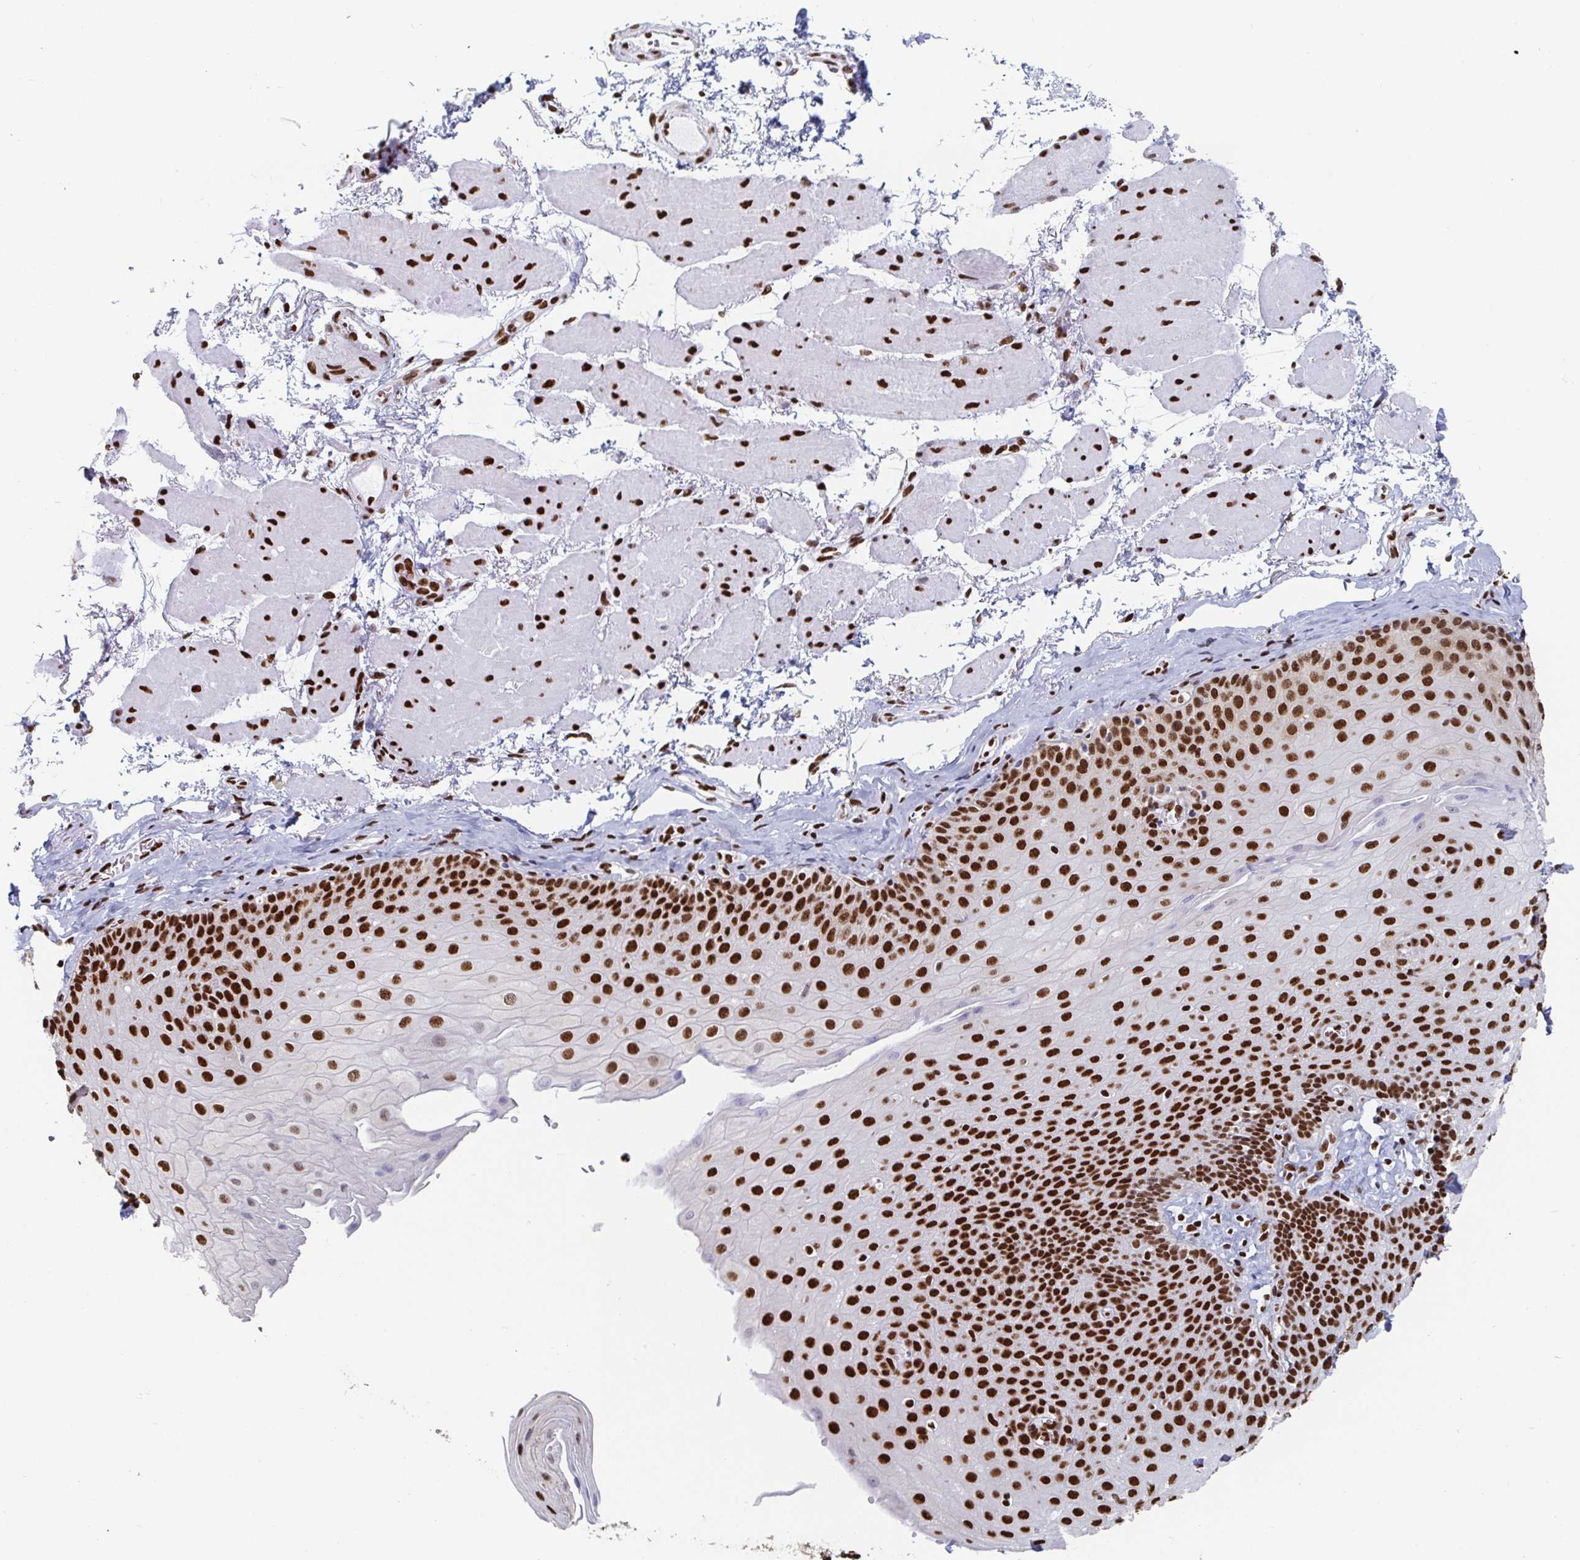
{"staining": {"intensity": "strong", "quantity": ">75%", "location": "nuclear"}, "tissue": "esophagus", "cell_type": "Squamous epithelial cells", "image_type": "normal", "snomed": [{"axis": "morphology", "description": "Normal tissue, NOS"}, {"axis": "topography", "description": "Esophagus"}], "caption": "Immunohistochemical staining of unremarkable human esophagus shows high levels of strong nuclear expression in approximately >75% of squamous epithelial cells. The staining was performed using DAB to visualize the protein expression in brown, while the nuclei were stained in blue with hematoxylin (Magnification: 20x).", "gene": "EWSR1", "patient": {"sex": "female", "age": 81}}